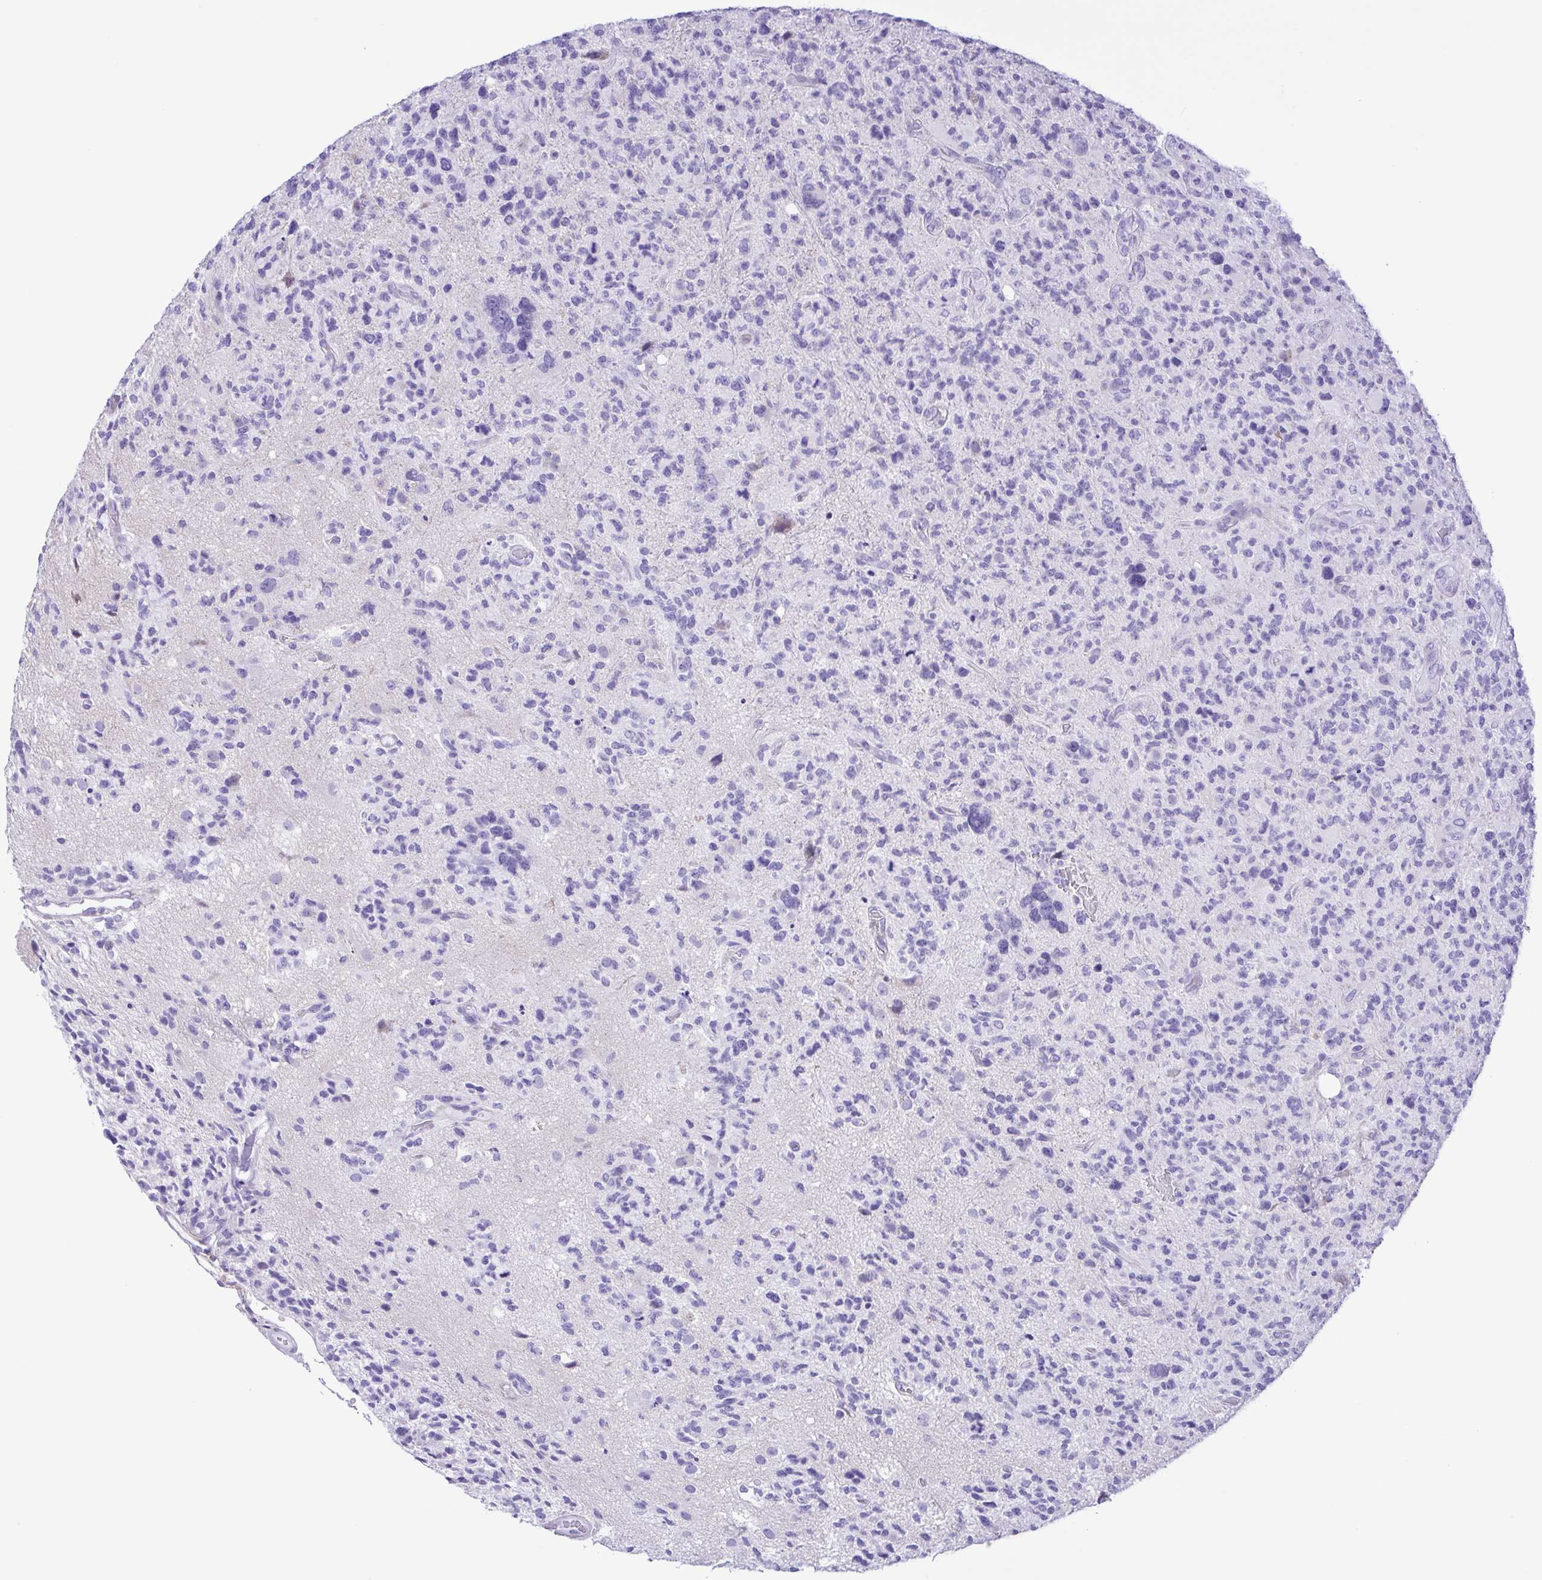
{"staining": {"intensity": "negative", "quantity": "none", "location": "none"}, "tissue": "glioma", "cell_type": "Tumor cells", "image_type": "cancer", "snomed": [{"axis": "morphology", "description": "Glioma, malignant, High grade"}, {"axis": "topography", "description": "Brain"}], "caption": "Glioma stained for a protein using immunohistochemistry (IHC) reveals no expression tumor cells.", "gene": "PAK3", "patient": {"sex": "female", "age": 71}}